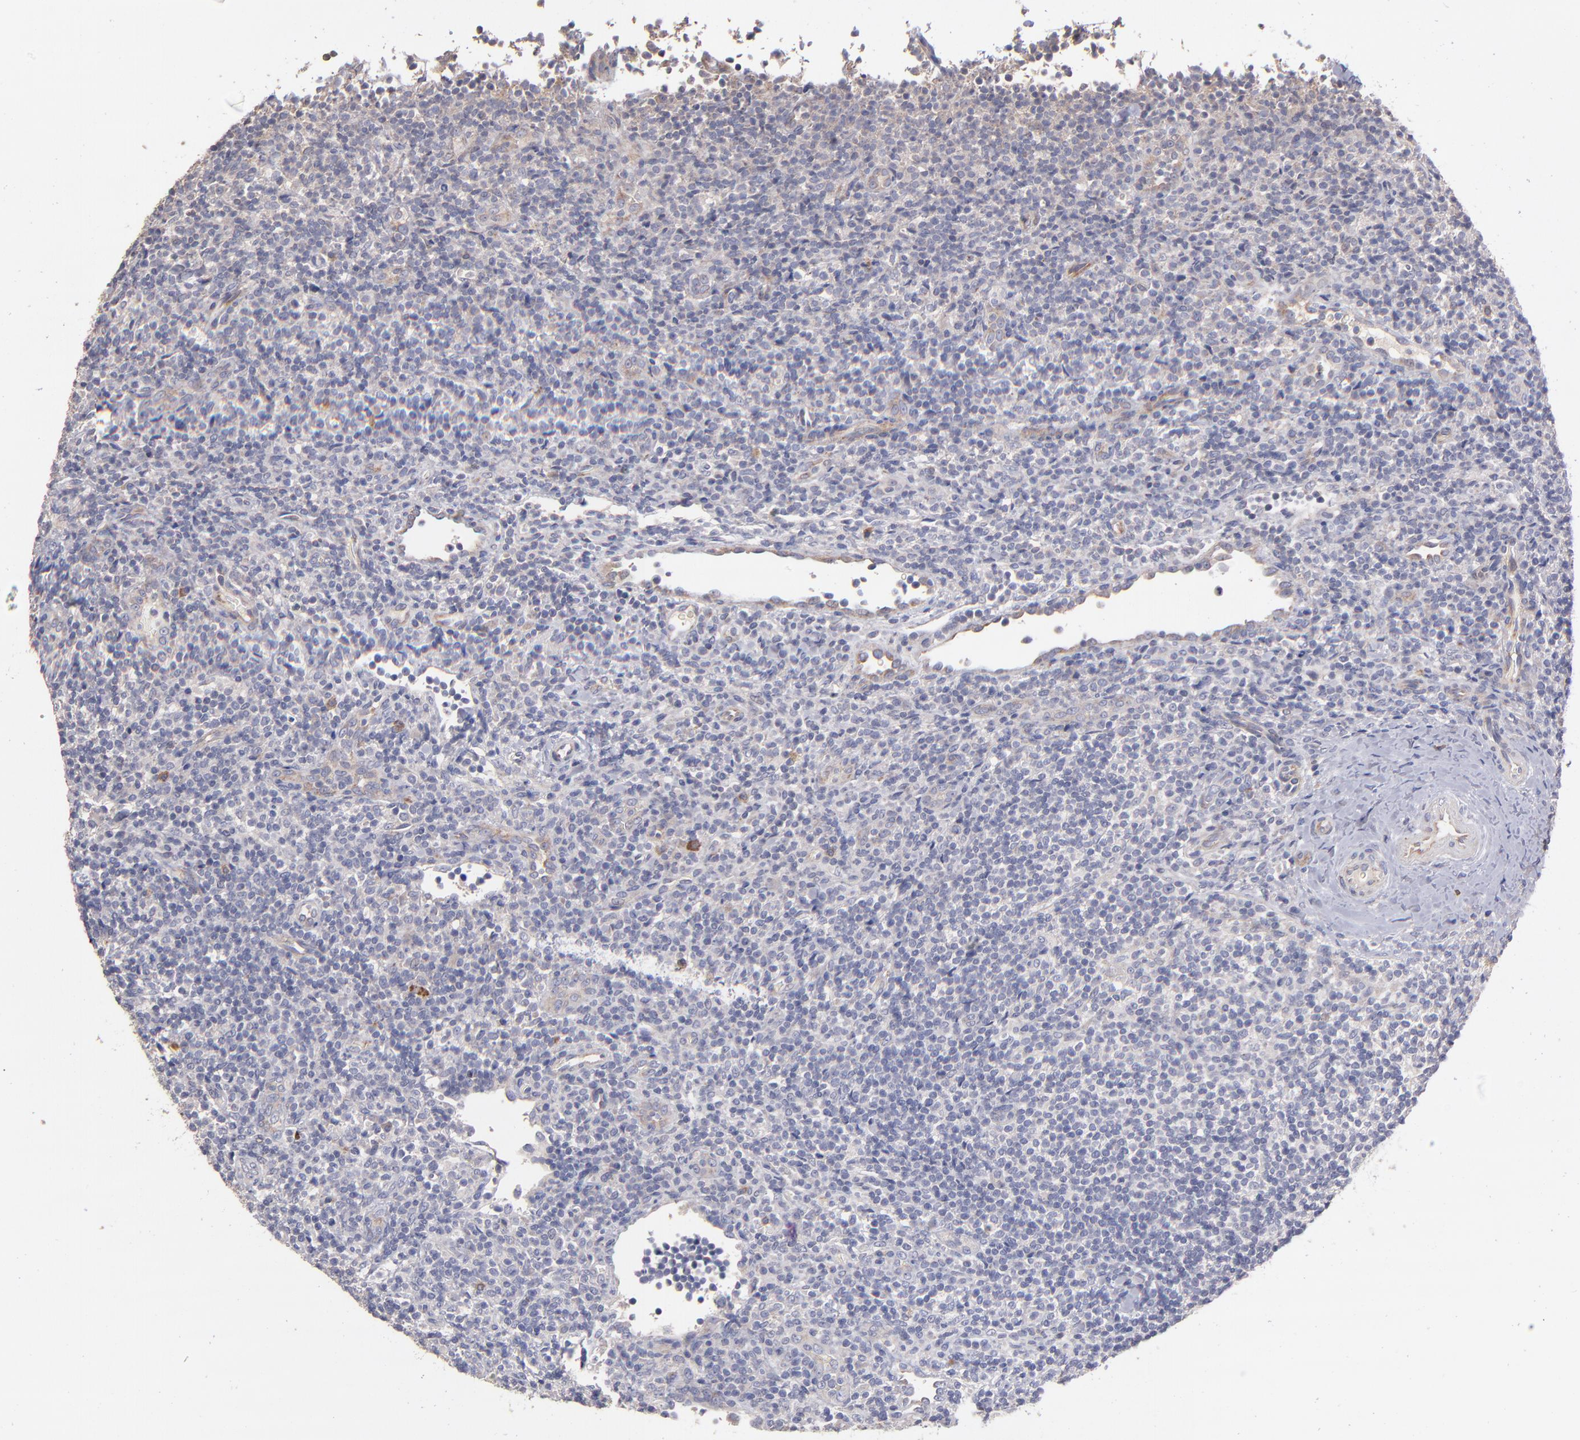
{"staining": {"intensity": "weak", "quantity": "<25%", "location": "cytoplasmic/membranous"}, "tissue": "lymphoma", "cell_type": "Tumor cells", "image_type": "cancer", "snomed": [{"axis": "morphology", "description": "Malignant lymphoma, non-Hodgkin's type, Low grade"}, {"axis": "topography", "description": "Lymph node"}], "caption": "The photomicrograph shows no staining of tumor cells in lymphoma. The staining was performed using DAB to visualize the protein expression in brown, while the nuclei were stained in blue with hematoxylin (Magnification: 20x).", "gene": "MAGEE1", "patient": {"sex": "female", "age": 76}}